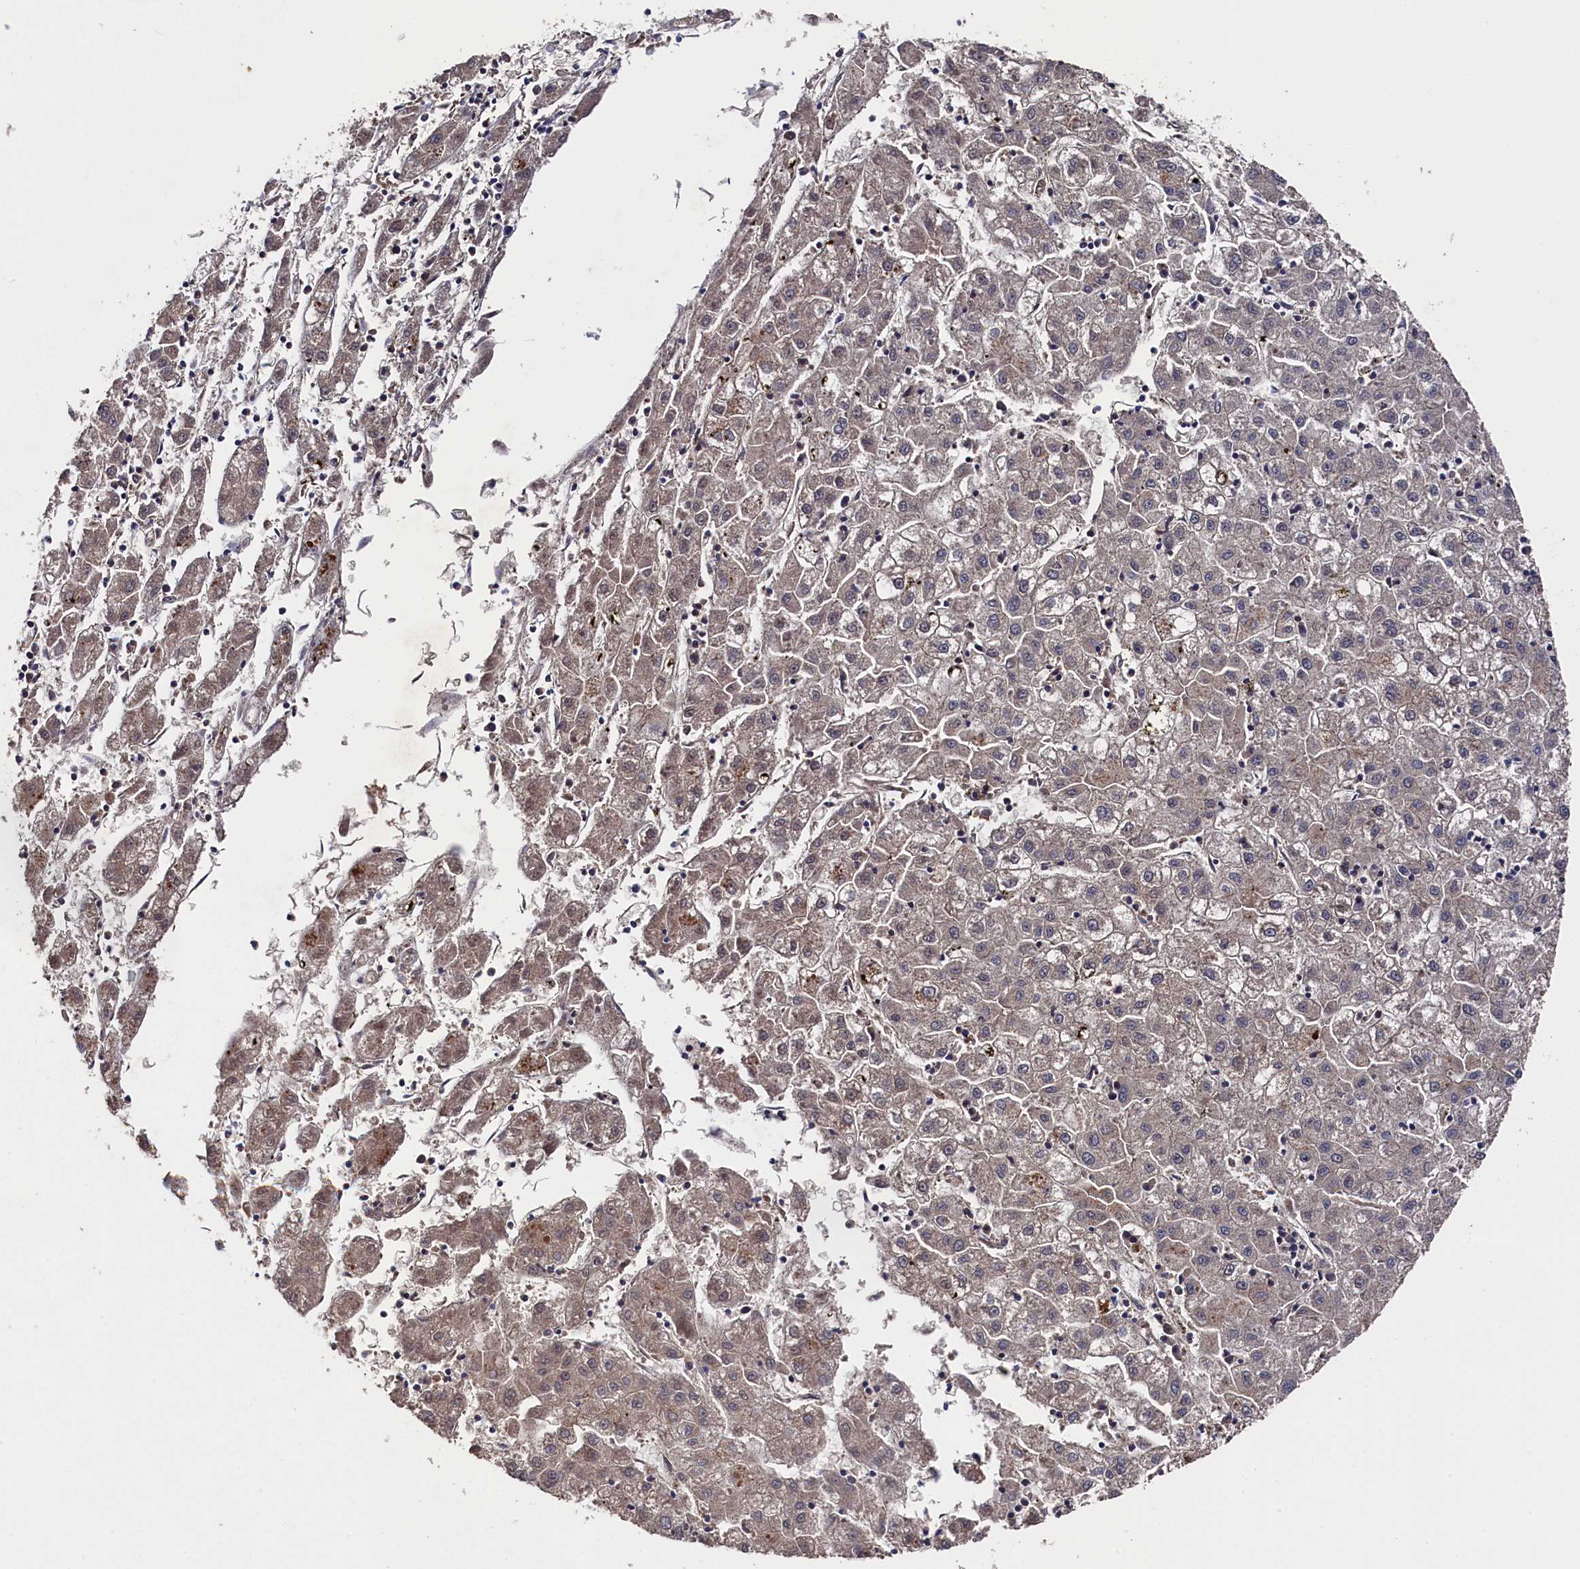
{"staining": {"intensity": "weak", "quantity": "<25%", "location": "cytoplasmic/membranous"}, "tissue": "liver cancer", "cell_type": "Tumor cells", "image_type": "cancer", "snomed": [{"axis": "morphology", "description": "Carcinoma, Hepatocellular, NOS"}, {"axis": "topography", "description": "Liver"}], "caption": "The photomicrograph shows no staining of tumor cells in liver cancer. (Stains: DAB (3,3'-diaminobenzidine) immunohistochemistry with hematoxylin counter stain, Microscopy: brightfield microscopy at high magnification).", "gene": "TMC5", "patient": {"sex": "male", "age": 72}}